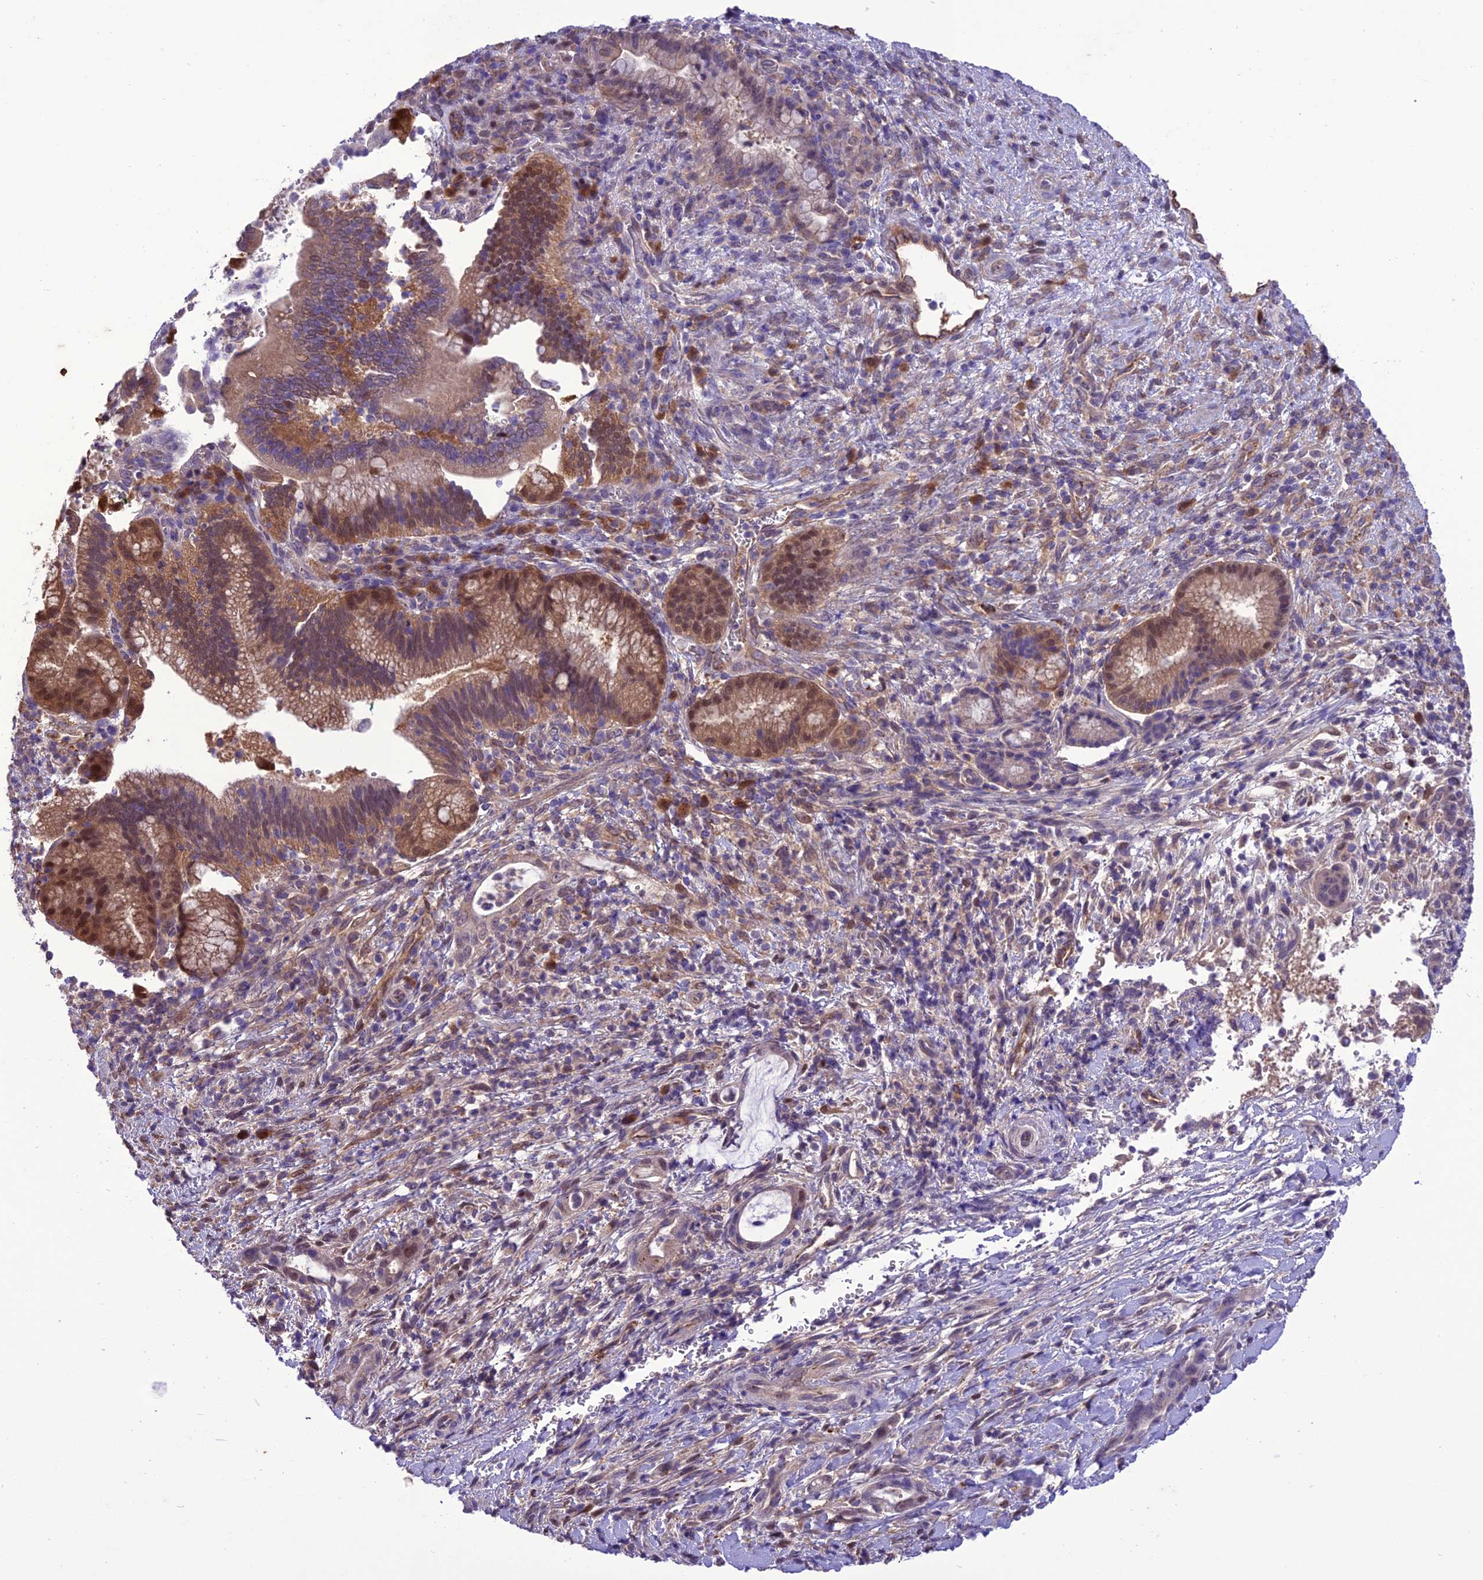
{"staining": {"intensity": "moderate", "quantity": ">75%", "location": "cytoplasmic/membranous,nuclear"}, "tissue": "pancreatic cancer", "cell_type": "Tumor cells", "image_type": "cancer", "snomed": [{"axis": "morphology", "description": "Normal tissue, NOS"}, {"axis": "morphology", "description": "Adenocarcinoma, NOS"}, {"axis": "topography", "description": "Pancreas"}], "caption": "Immunohistochemistry image of pancreatic adenocarcinoma stained for a protein (brown), which exhibits medium levels of moderate cytoplasmic/membranous and nuclear expression in about >75% of tumor cells.", "gene": "BORCS6", "patient": {"sex": "female", "age": 55}}